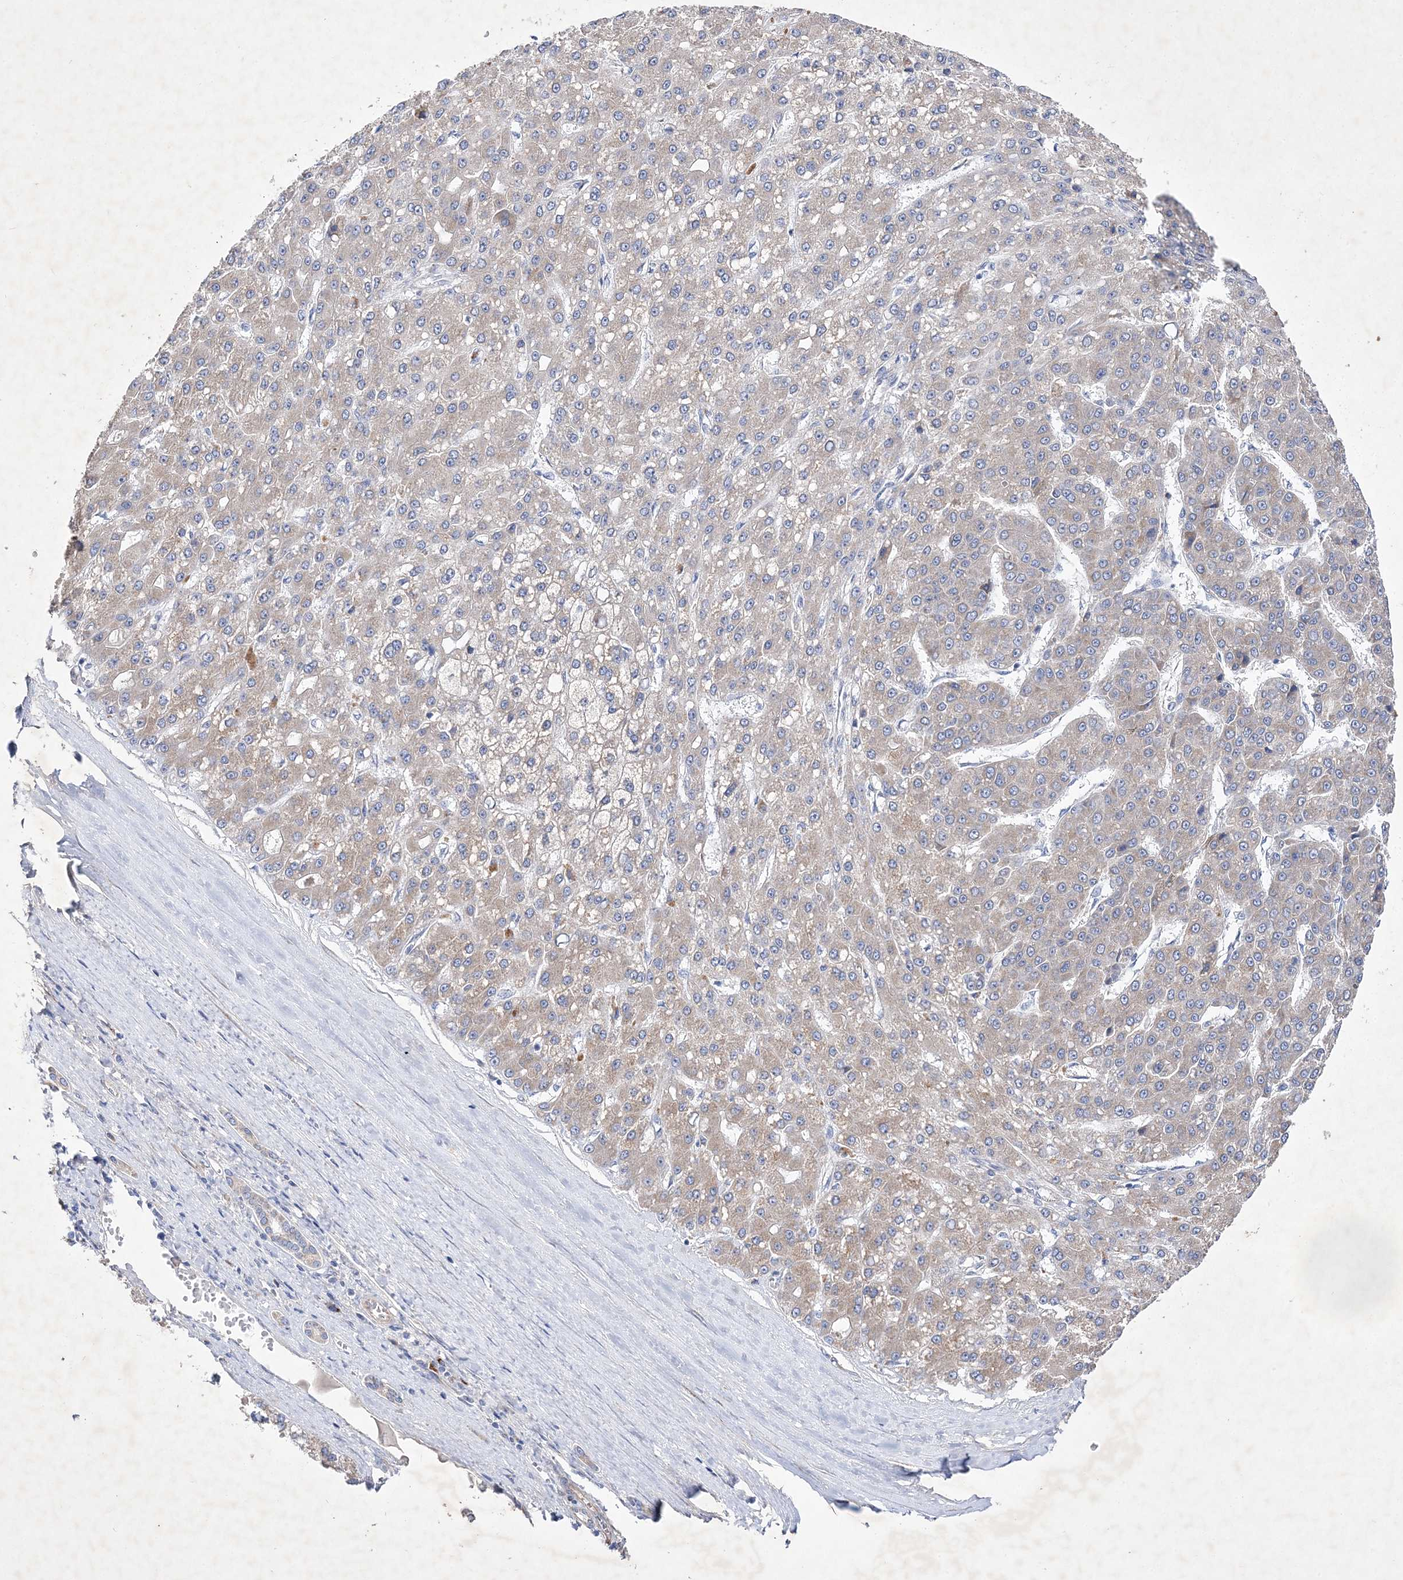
{"staining": {"intensity": "weak", "quantity": ">75%", "location": "cytoplasmic/membranous"}, "tissue": "liver cancer", "cell_type": "Tumor cells", "image_type": "cancer", "snomed": [{"axis": "morphology", "description": "Carcinoma, Hepatocellular, NOS"}, {"axis": "topography", "description": "Liver"}], "caption": "The micrograph reveals a brown stain indicating the presence of a protein in the cytoplasmic/membranous of tumor cells in liver hepatocellular carcinoma.", "gene": "METTL8", "patient": {"sex": "male", "age": 67}}